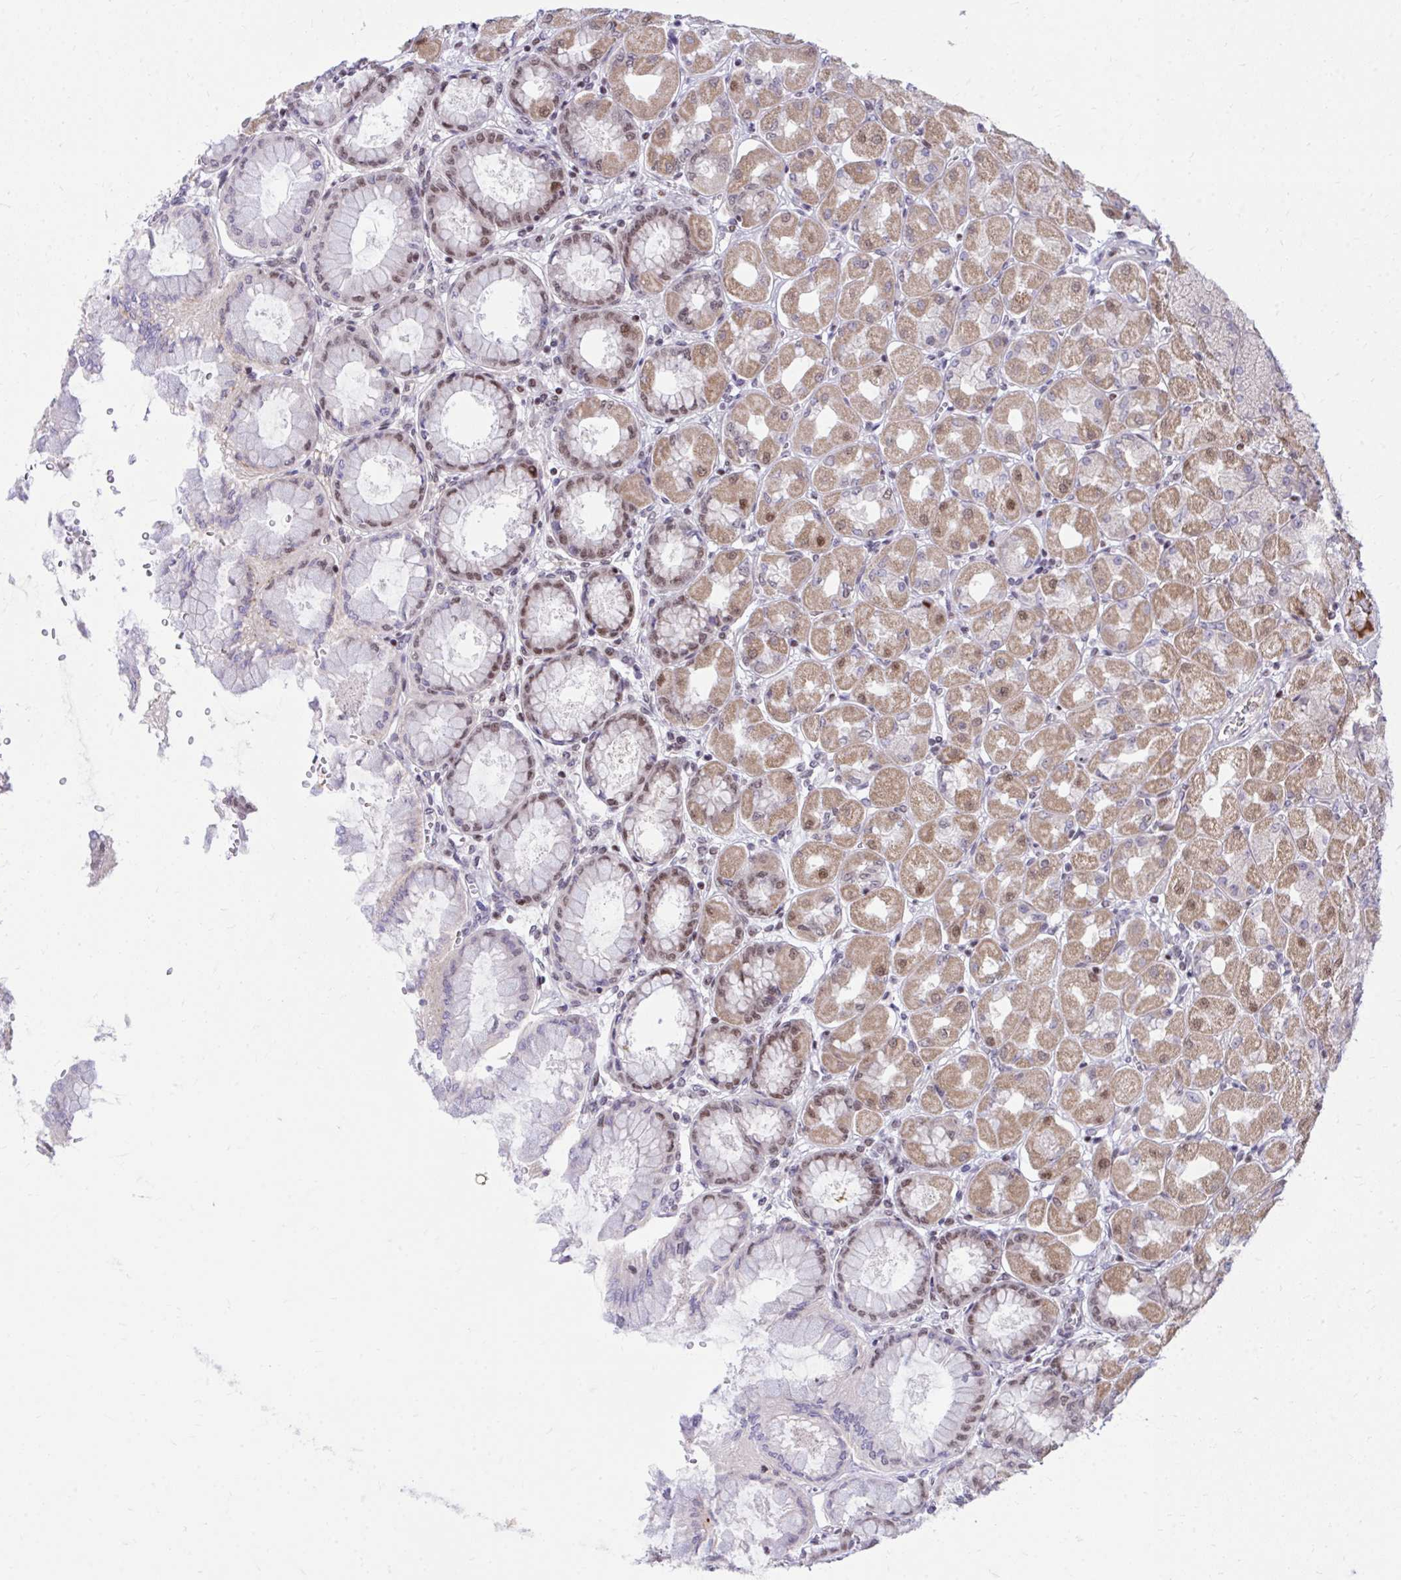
{"staining": {"intensity": "moderate", "quantity": "25%-75%", "location": "cytoplasmic/membranous,nuclear"}, "tissue": "stomach", "cell_type": "Glandular cells", "image_type": "normal", "snomed": [{"axis": "morphology", "description": "Normal tissue, NOS"}, {"axis": "topography", "description": "Stomach, upper"}], "caption": "IHC (DAB (3,3'-diaminobenzidine)) staining of benign human stomach reveals moderate cytoplasmic/membranous,nuclear protein staining in about 25%-75% of glandular cells.", "gene": "C14orf39", "patient": {"sex": "female", "age": 56}}